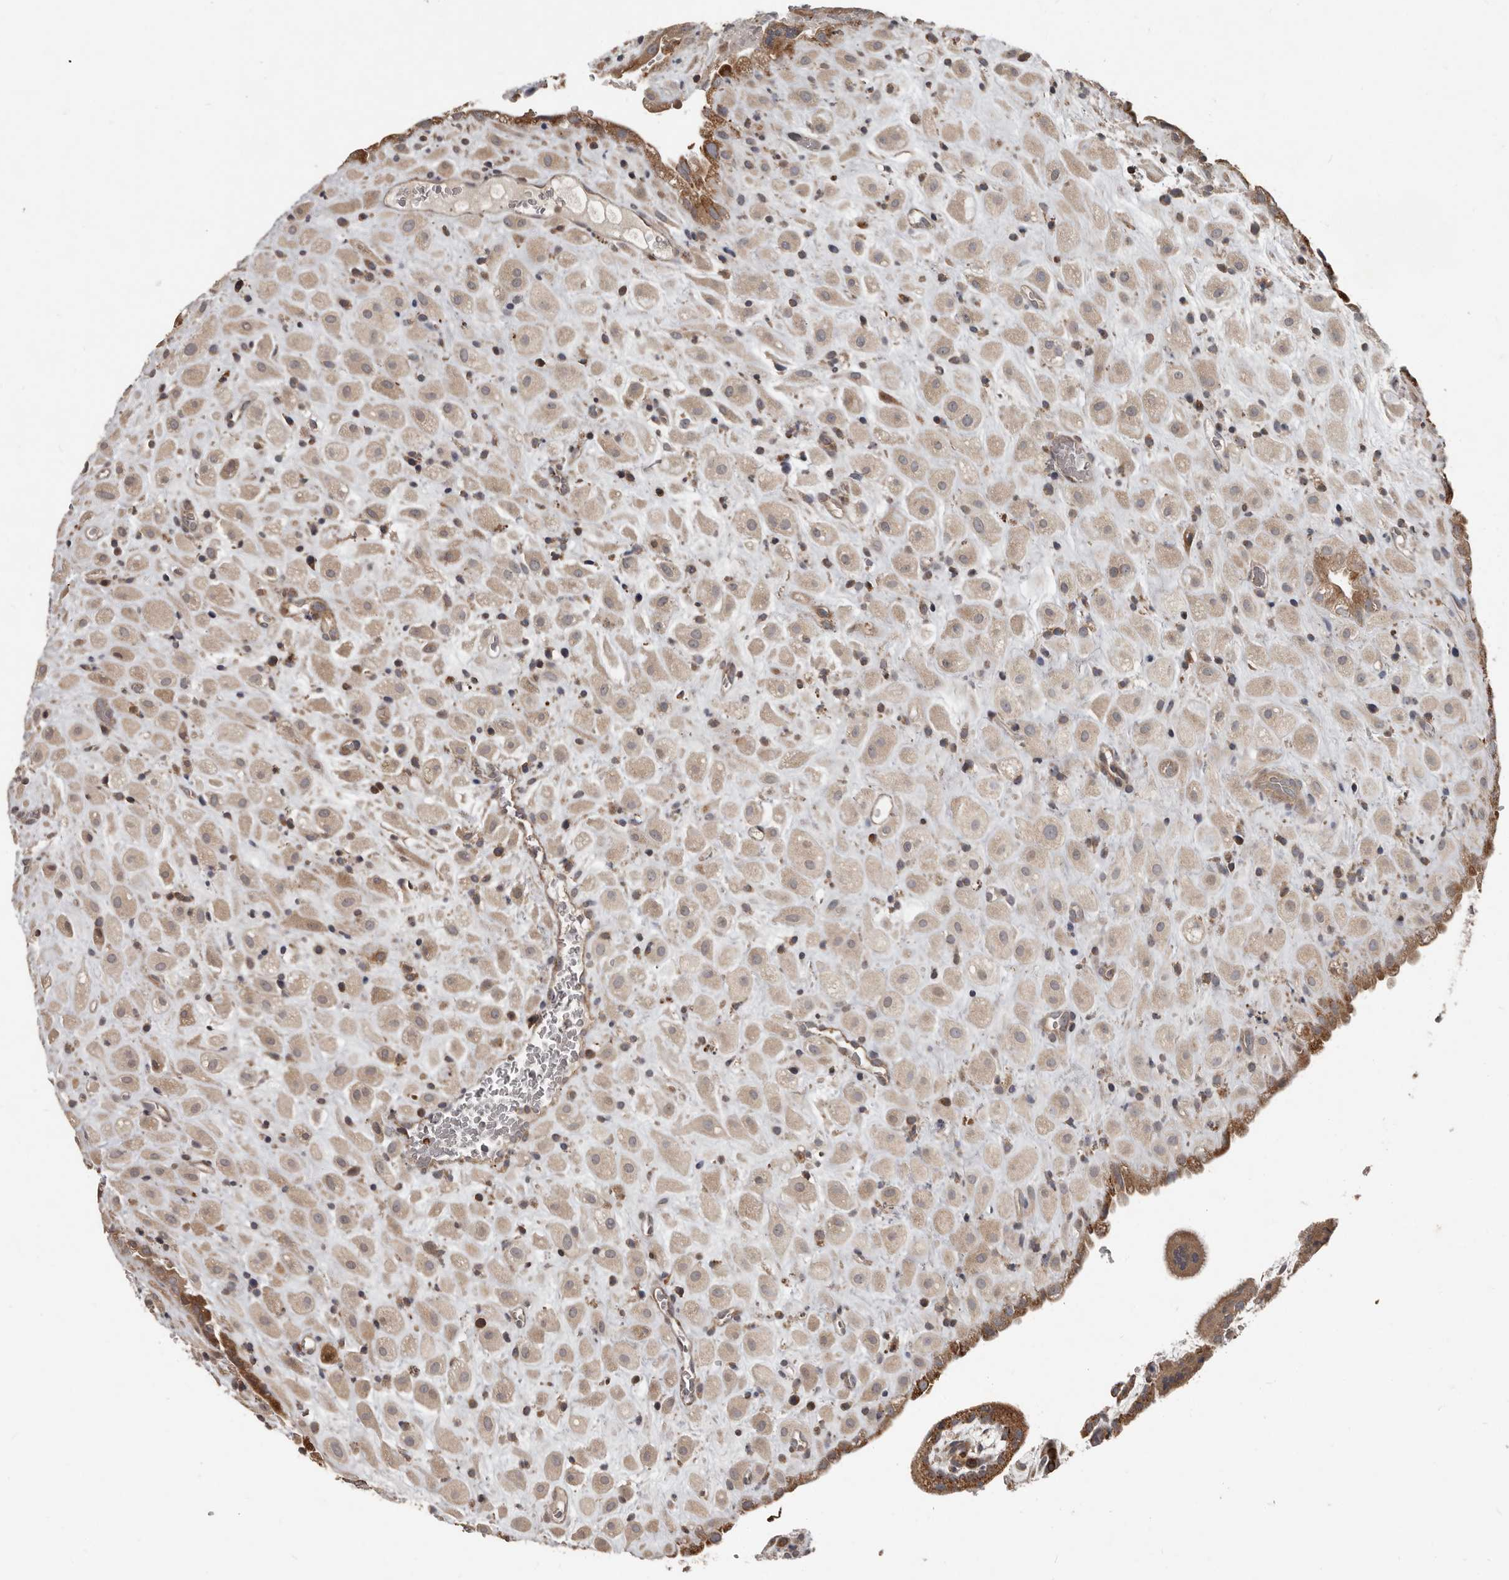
{"staining": {"intensity": "moderate", "quantity": ">75%", "location": "cytoplasmic/membranous"}, "tissue": "placenta", "cell_type": "Trophoblastic cells", "image_type": "normal", "snomed": [{"axis": "morphology", "description": "Normal tissue, NOS"}, {"axis": "topography", "description": "Placenta"}], "caption": "This image displays immunohistochemistry (IHC) staining of benign human placenta, with medium moderate cytoplasmic/membranous positivity in approximately >75% of trophoblastic cells.", "gene": "FBXO31", "patient": {"sex": "female", "age": 35}}